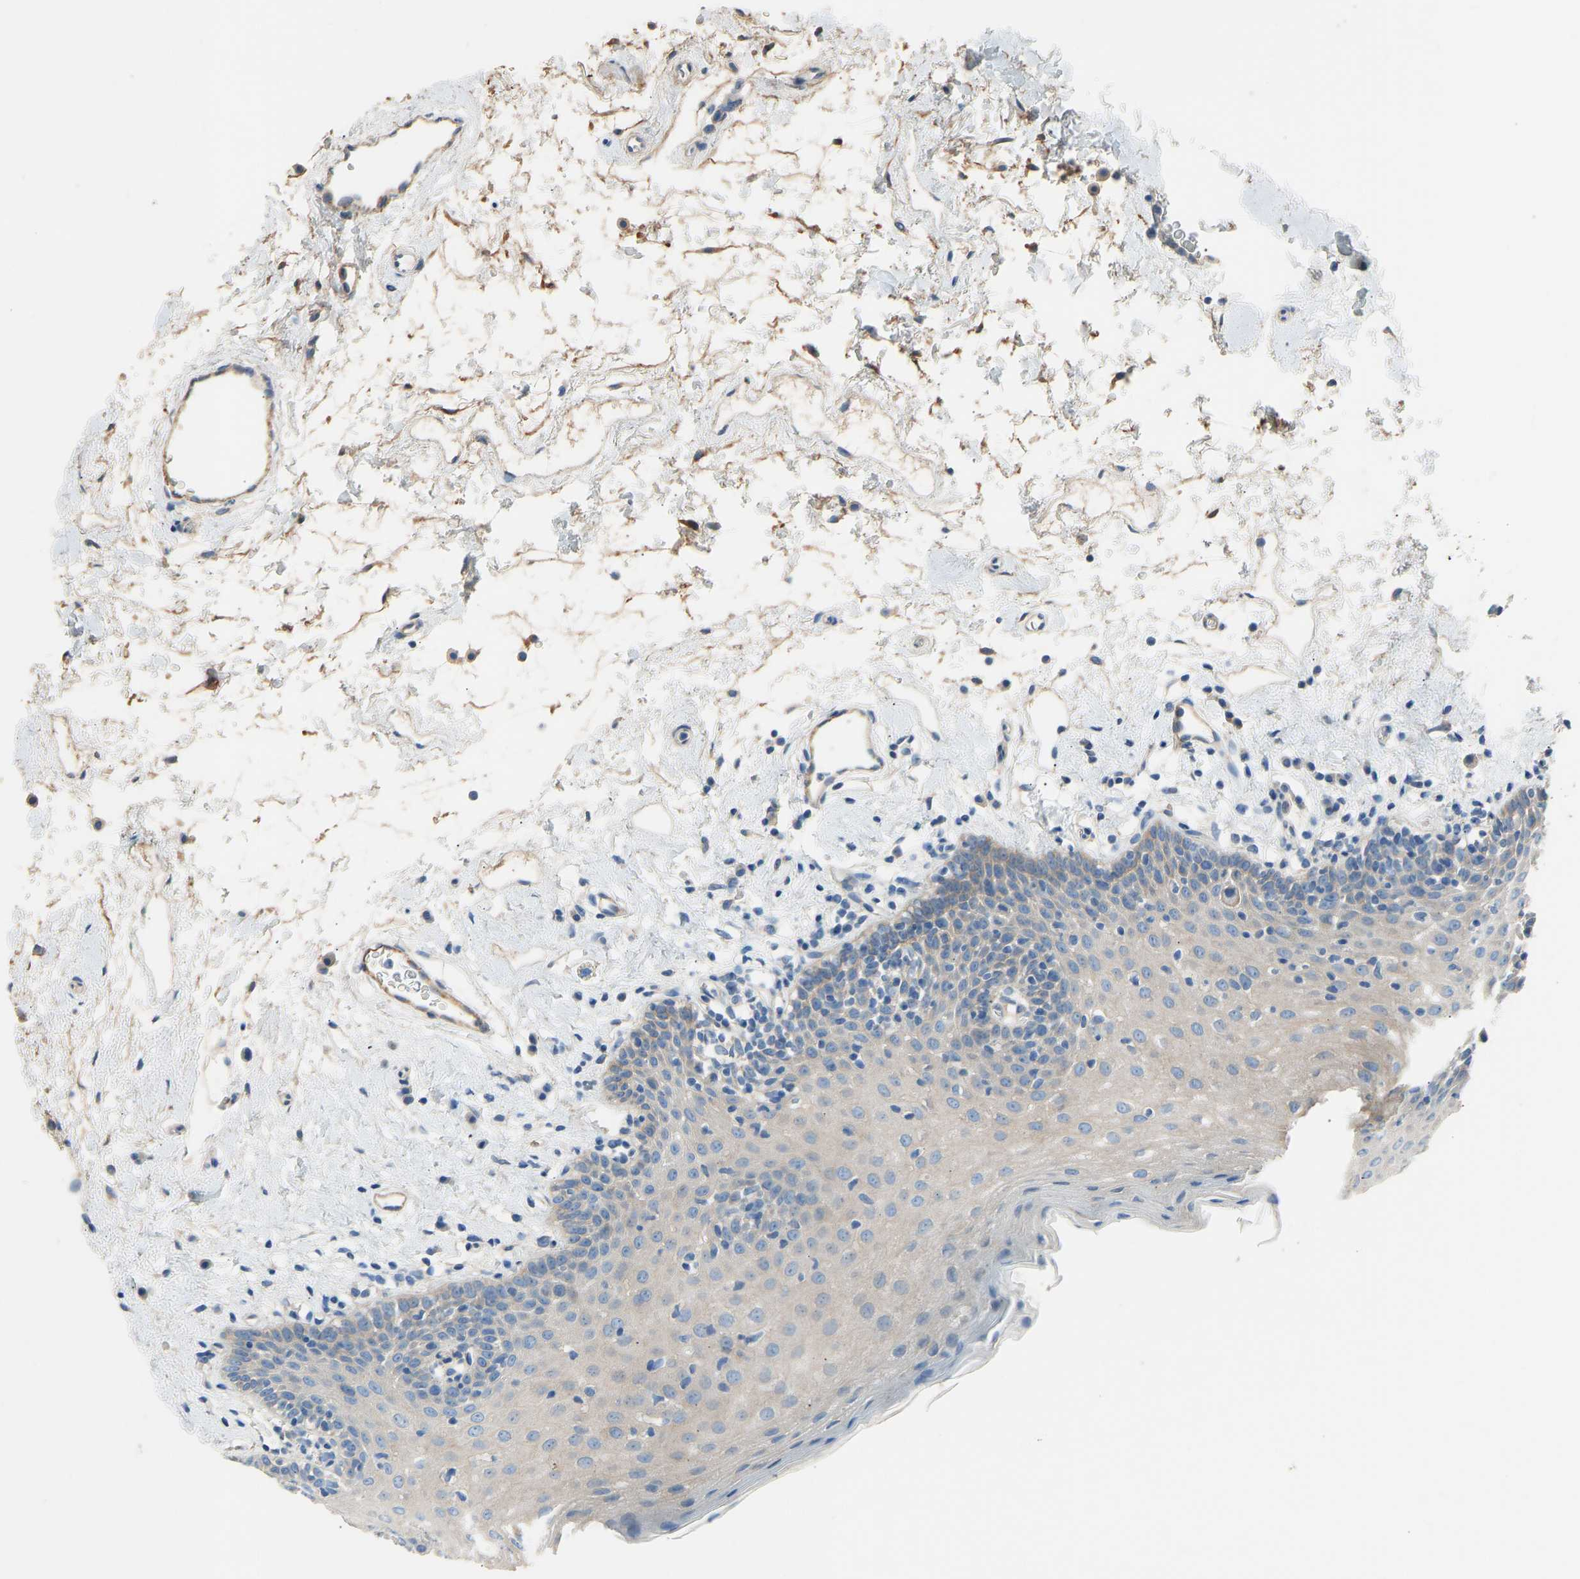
{"staining": {"intensity": "weak", "quantity": "25%-75%", "location": "cytoplasmic/membranous"}, "tissue": "oral mucosa", "cell_type": "Squamous epithelial cells", "image_type": "normal", "snomed": [{"axis": "morphology", "description": "Normal tissue, NOS"}, {"axis": "topography", "description": "Oral tissue"}], "caption": "Approximately 25%-75% of squamous epithelial cells in normal human oral mucosa exhibit weak cytoplasmic/membranous protein staining as visualized by brown immunohistochemical staining.", "gene": "TGFBR3", "patient": {"sex": "male", "age": 66}}